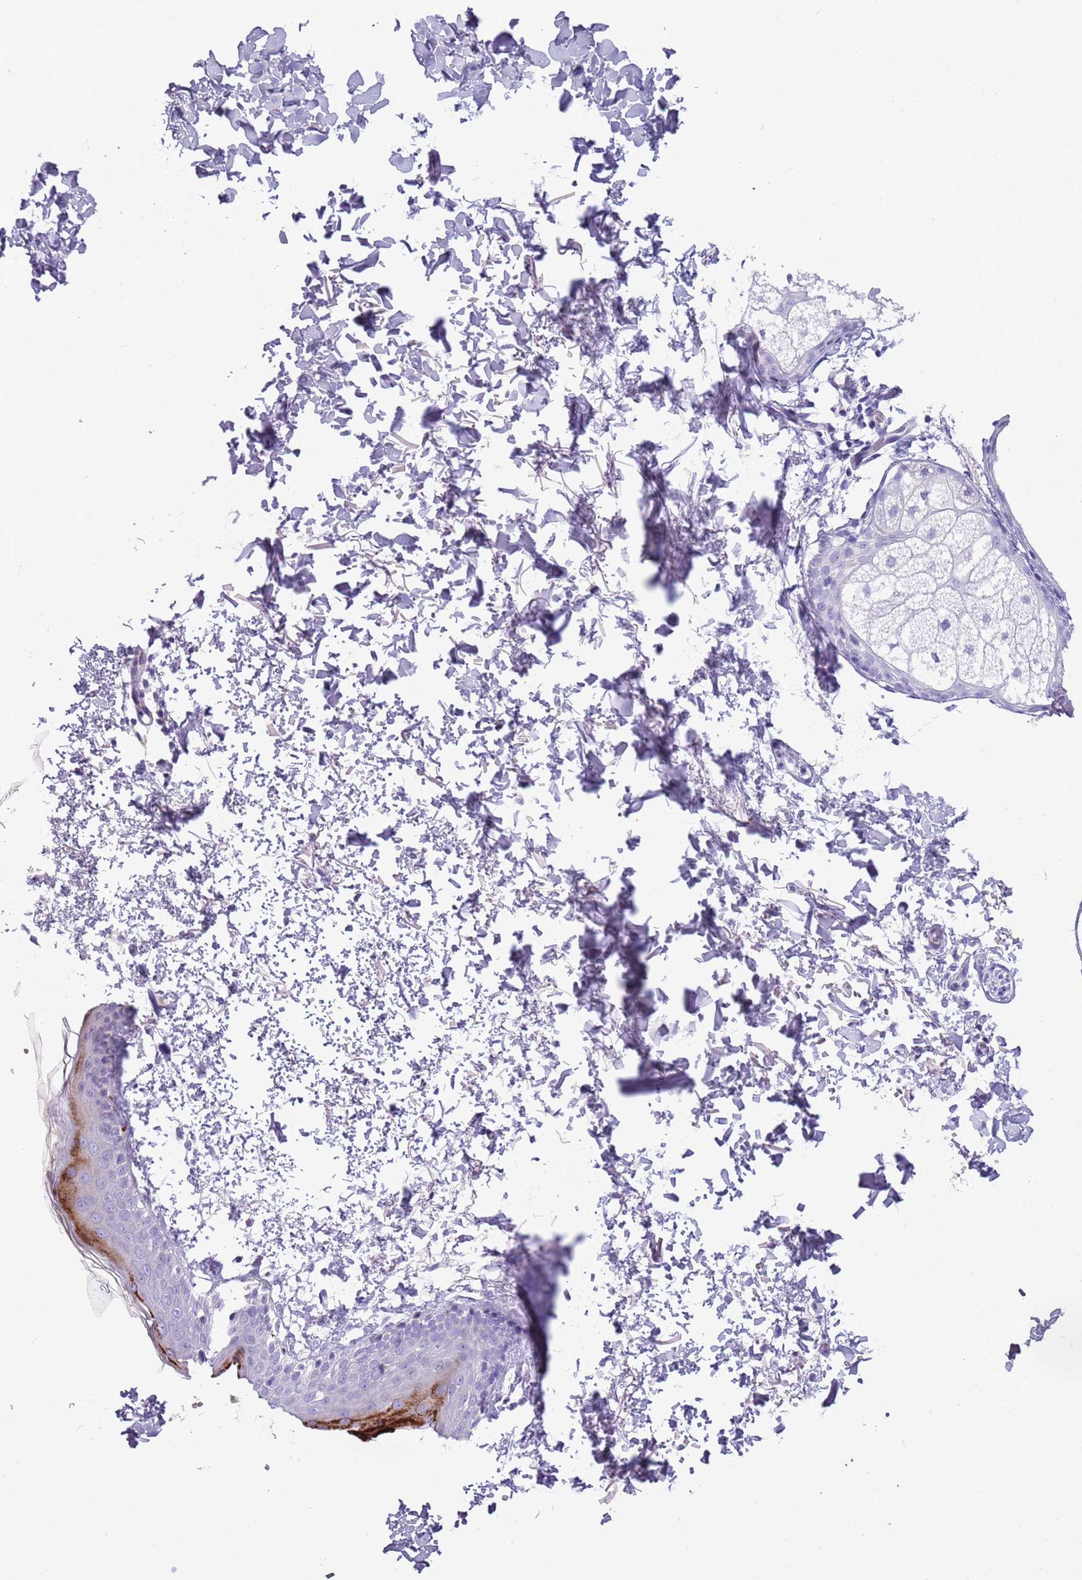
{"staining": {"intensity": "negative", "quantity": "none", "location": "none"}, "tissue": "skin", "cell_type": "Fibroblasts", "image_type": "normal", "snomed": [{"axis": "morphology", "description": "Normal tissue, NOS"}, {"axis": "topography", "description": "Skin"}], "caption": "Immunohistochemistry micrograph of normal skin stained for a protein (brown), which reveals no staining in fibroblasts.", "gene": "NBPF4", "patient": {"sex": "male", "age": 66}}